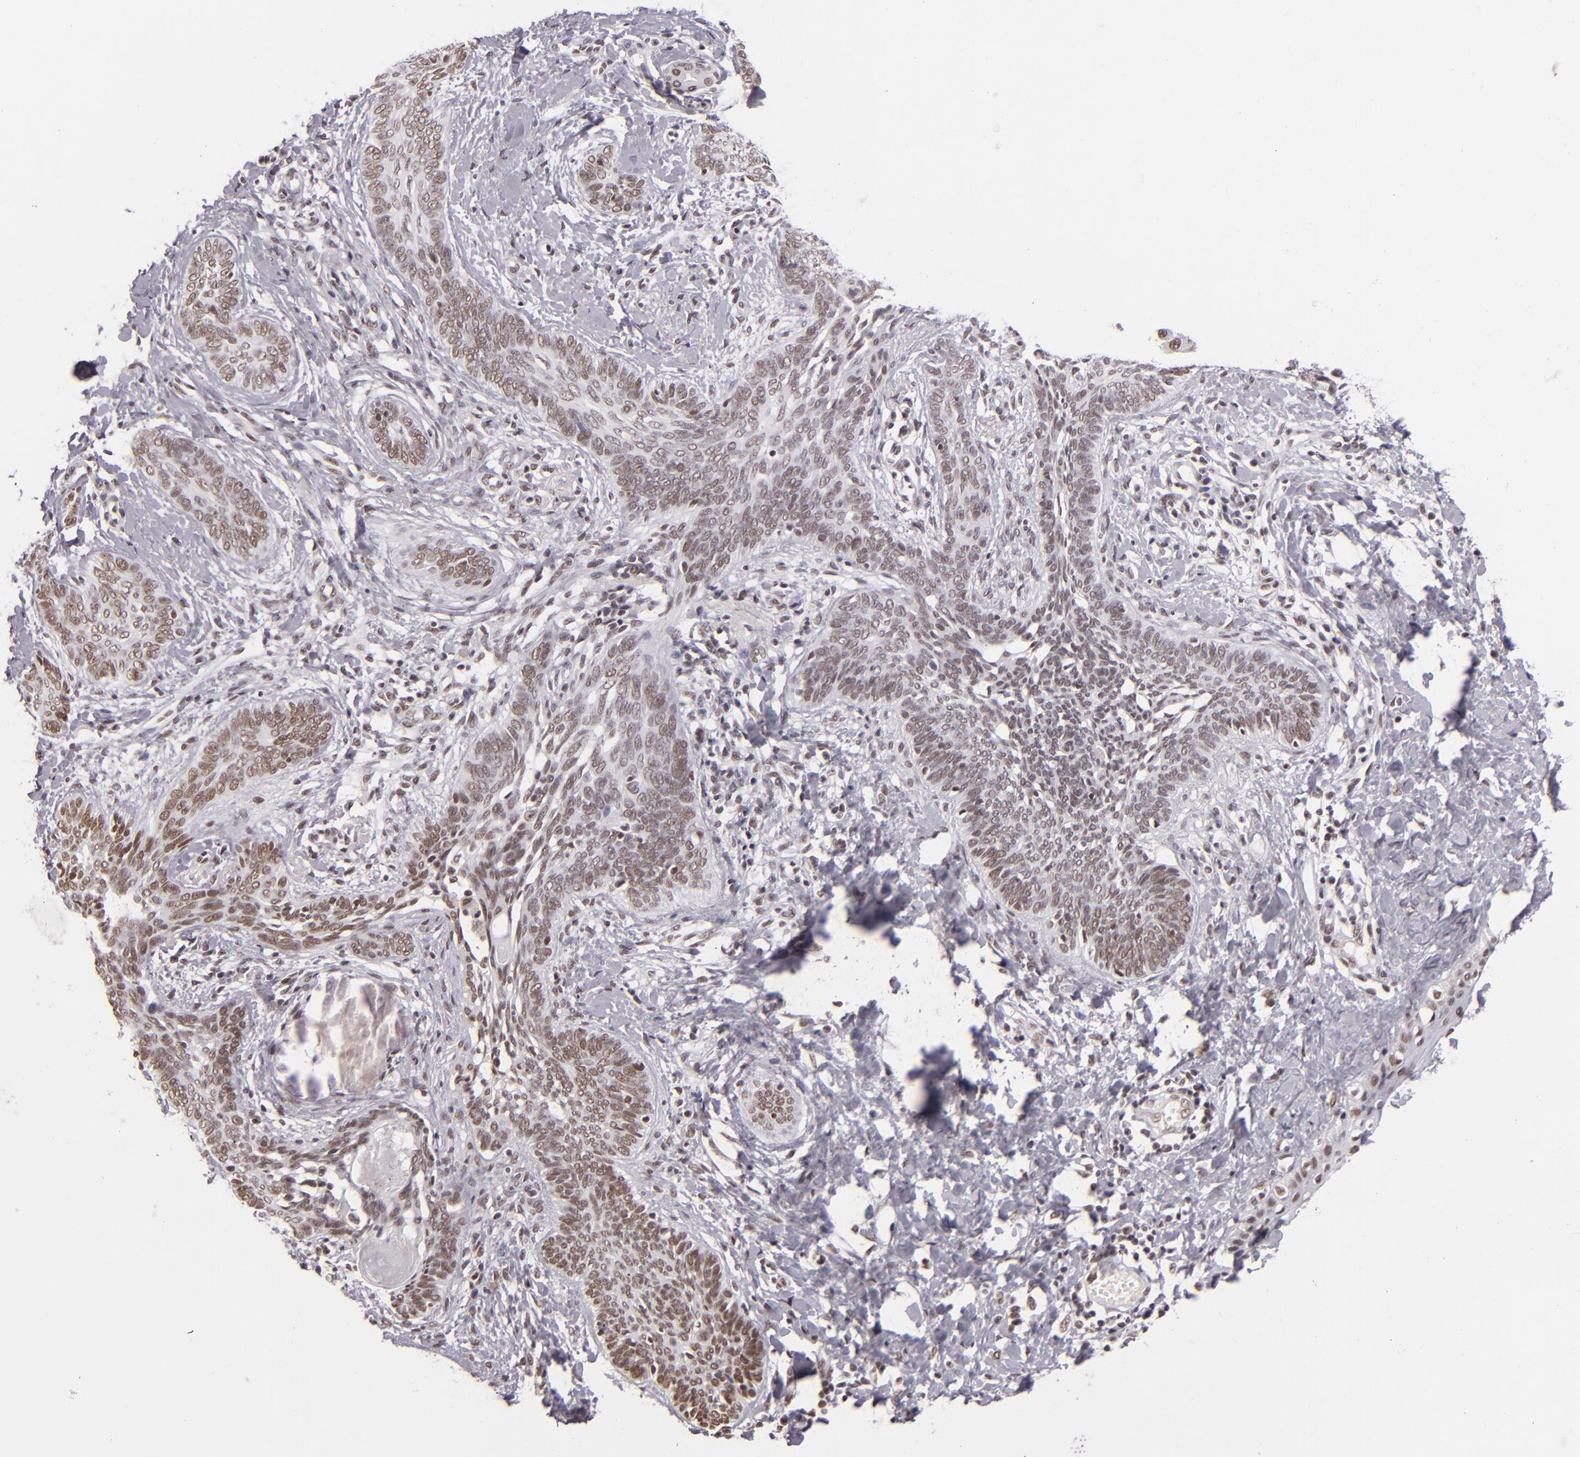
{"staining": {"intensity": "weak", "quantity": ">75%", "location": "nuclear"}, "tissue": "skin cancer", "cell_type": "Tumor cells", "image_type": "cancer", "snomed": [{"axis": "morphology", "description": "Basal cell carcinoma"}, {"axis": "topography", "description": "Skin"}], "caption": "An immunohistochemistry (IHC) photomicrograph of neoplastic tissue is shown. Protein staining in brown shows weak nuclear positivity in skin cancer within tumor cells.", "gene": "BRD8", "patient": {"sex": "female", "age": 81}}